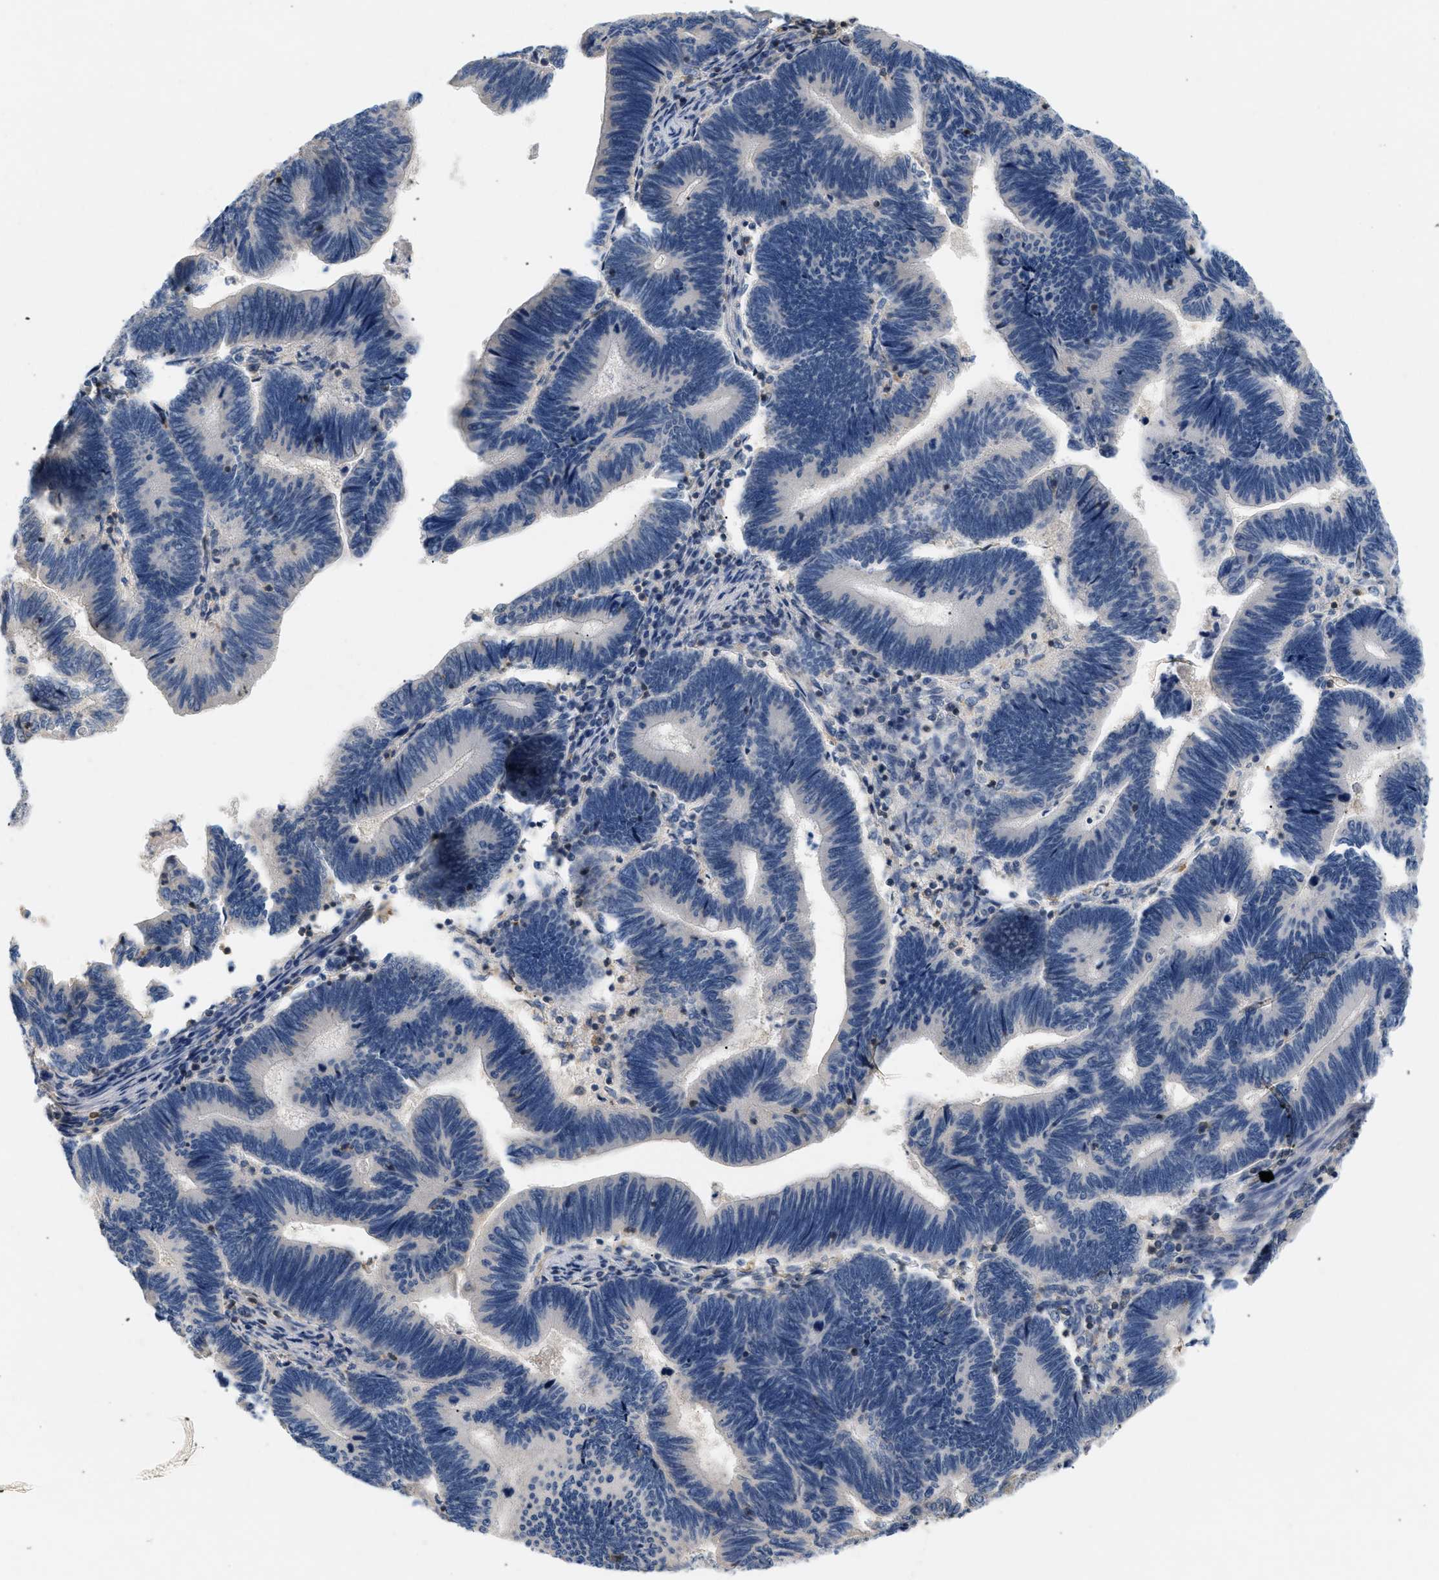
{"staining": {"intensity": "negative", "quantity": "none", "location": "none"}, "tissue": "pancreatic cancer", "cell_type": "Tumor cells", "image_type": "cancer", "snomed": [{"axis": "morphology", "description": "Adenocarcinoma, NOS"}, {"axis": "topography", "description": "Pancreas"}], "caption": "Tumor cells are negative for protein expression in human pancreatic cancer (adenocarcinoma).", "gene": "FARS2", "patient": {"sex": "female", "age": 70}}